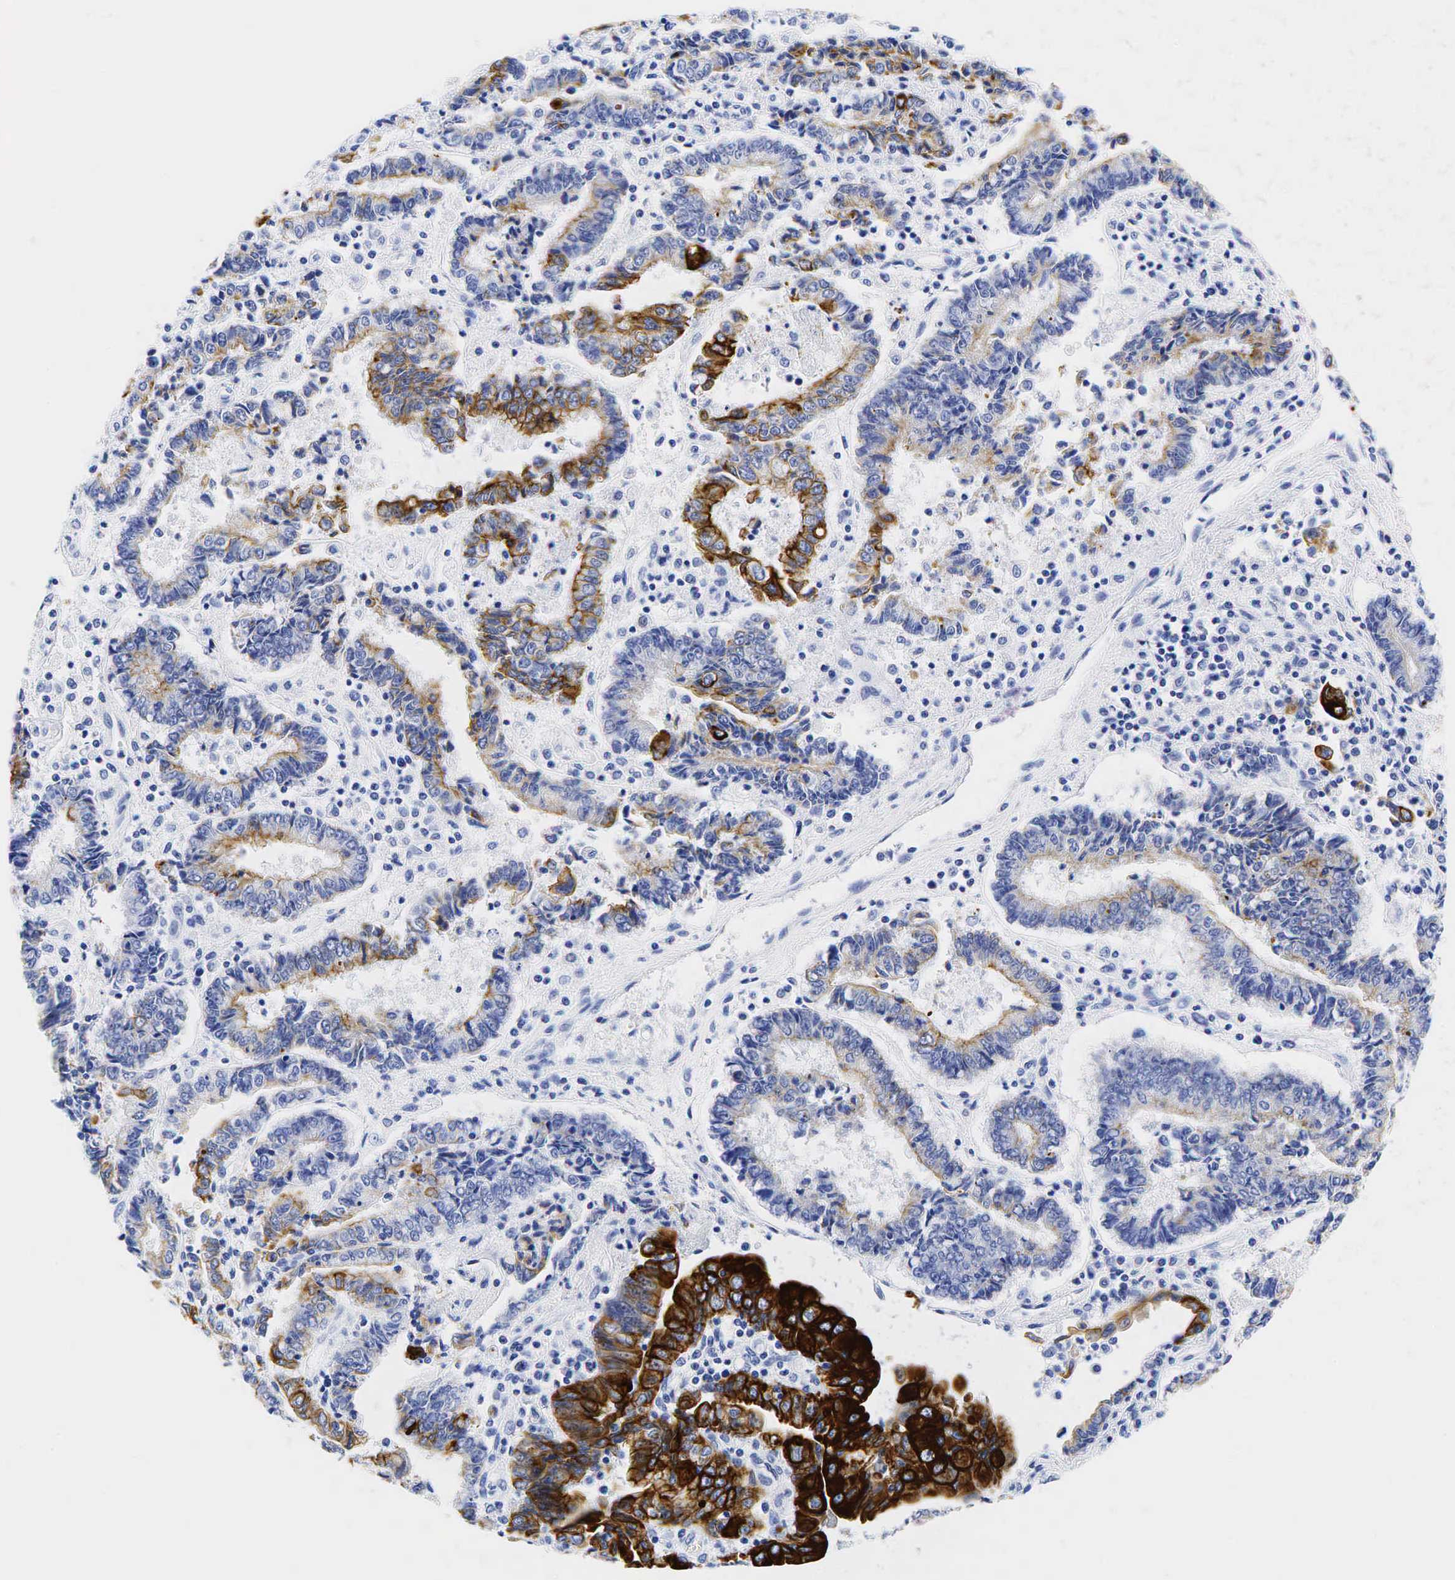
{"staining": {"intensity": "strong", "quantity": "<25%", "location": "cytoplasmic/membranous"}, "tissue": "endometrial cancer", "cell_type": "Tumor cells", "image_type": "cancer", "snomed": [{"axis": "morphology", "description": "Adenocarcinoma, NOS"}, {"axis": "topography", "description": "Endometrium"}], "caption": "High-magnification brightfield microscopy of adenocarcinoma (endometrial) stained with DAB (brown) and counterstained with hematoxylin (blue). tumor cells exhibit strong cytoplasmic/membranous staining is identified in approximately<25% of cells.", "gene": "KRT19", "patient": {"sex": "female", "age": 75}}